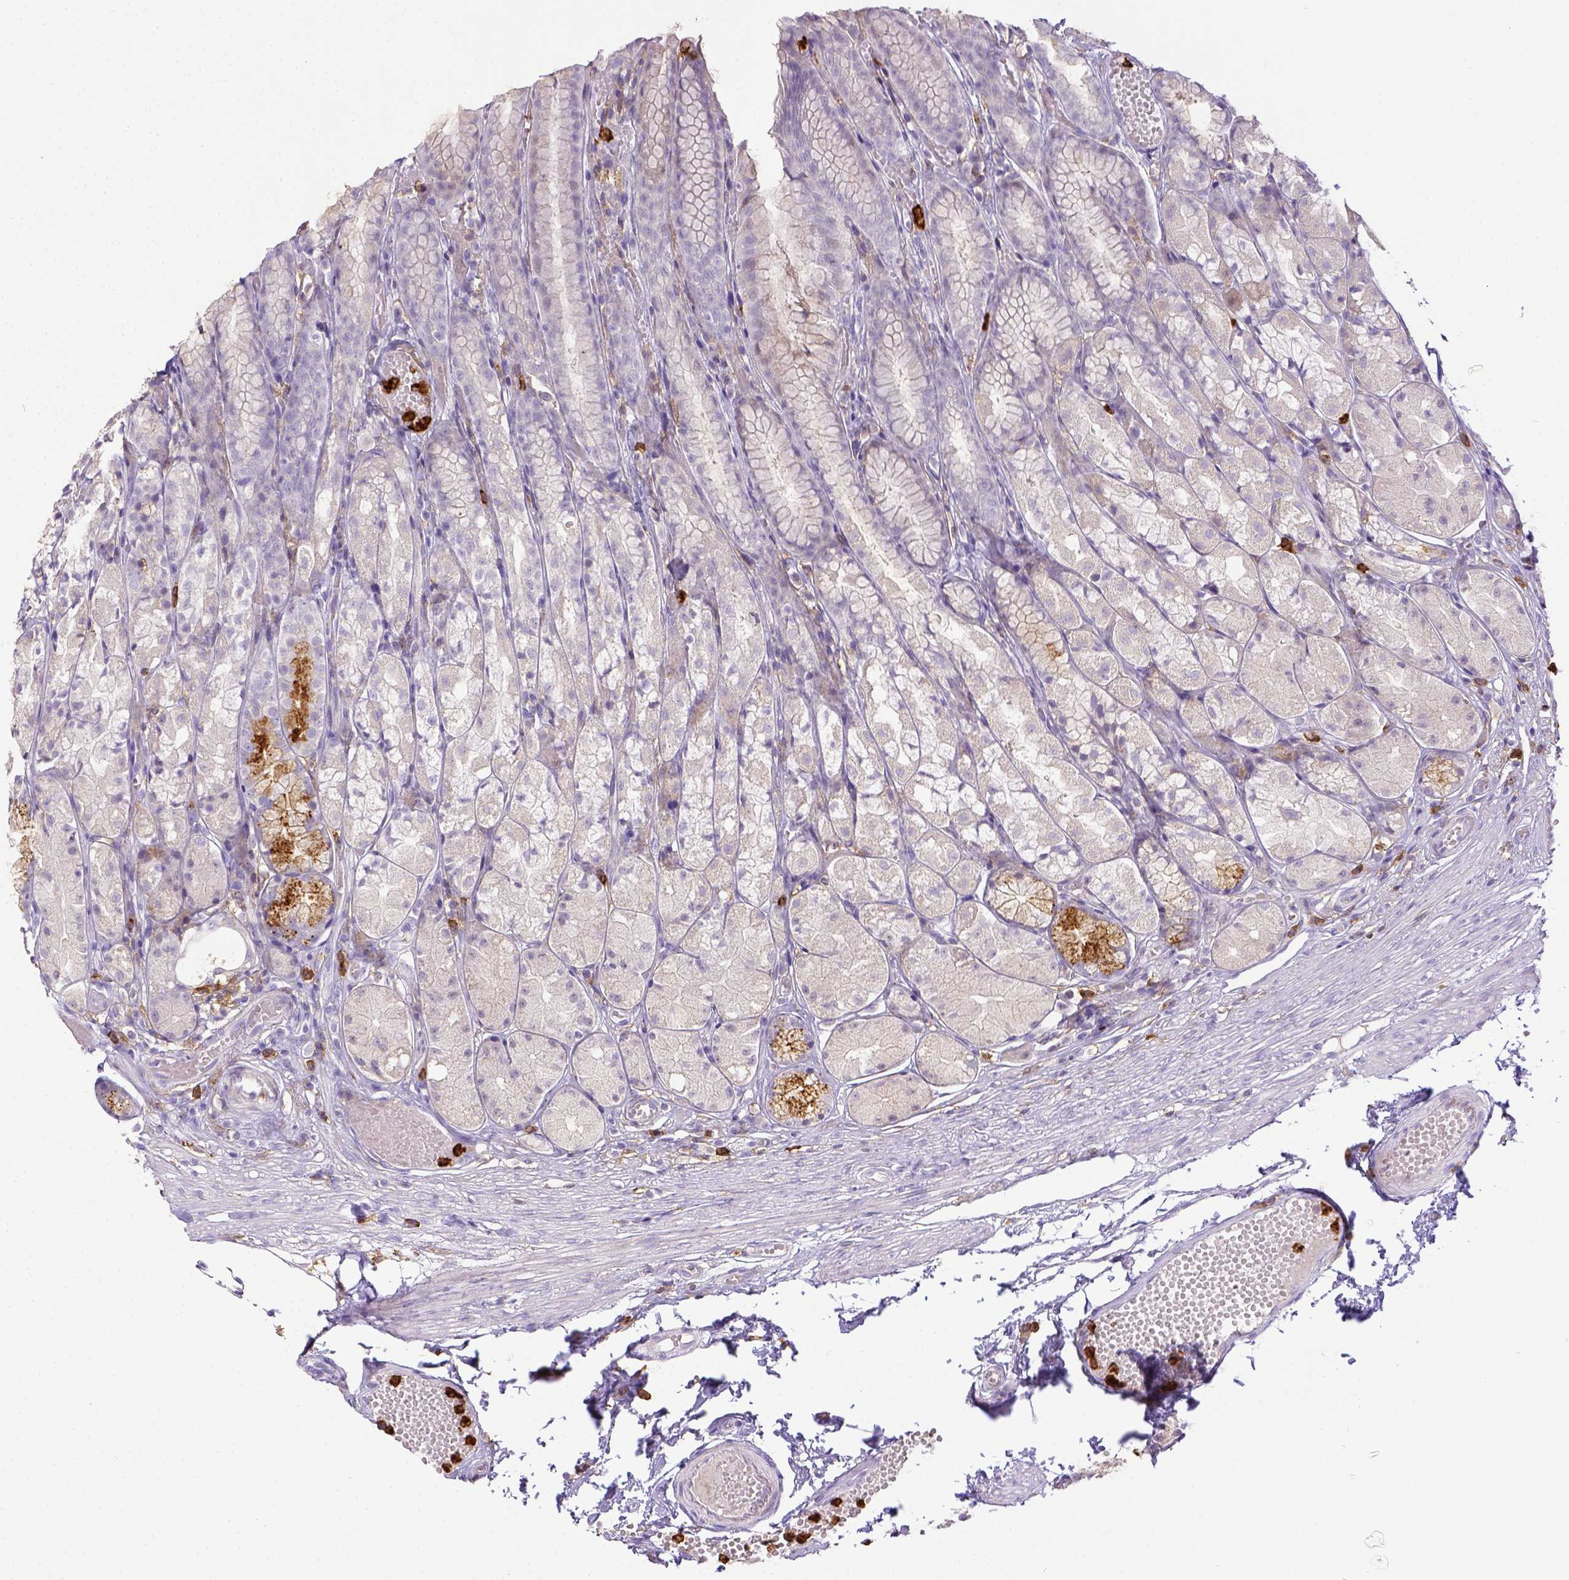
{"staining": {"intensity": "moderate", "quantity": "<25%", "location": "cytoplasmic/membranous"}, "tissue": "stomach", "cell_type": "Glandular cells", "image_type": "normal", "snomed": [{"axis": "morphology", "description": "Normal tissue, NOS"}, {"axis": "topography", "description": "Stomach"}], "caption": "Immunohistochemistry (DAB (3,3'-diaminobenzidine)) staining of normal stomach displays moderate cytoplasmic/membranous protein positivity in about <25% of glandular cells.", "gene": "ITGAM", "patient": {"sex": "male", "age": 70}}